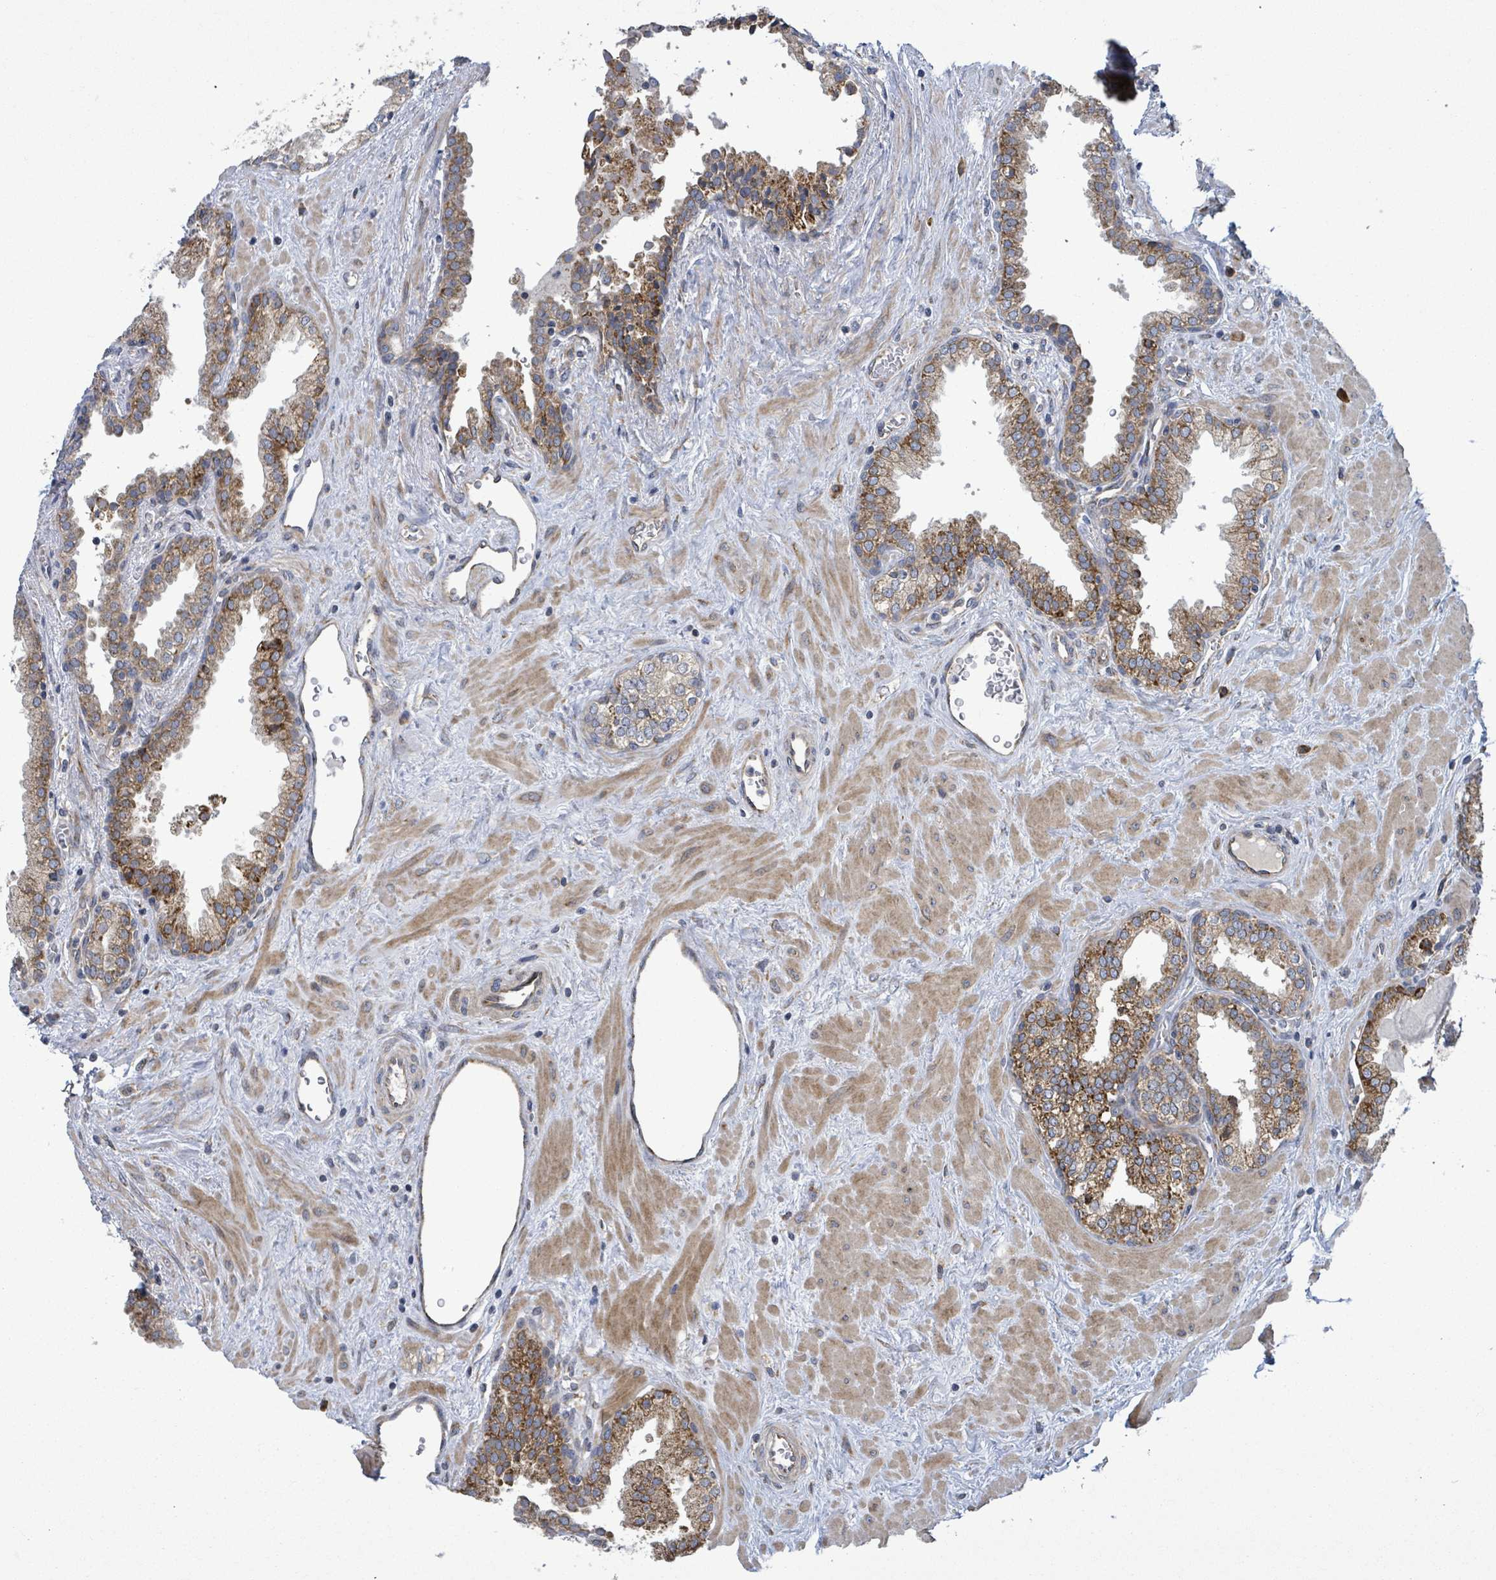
{"staining": {"intensity": "moderate", "quantity": "25%-75%", "location": "cytoplasmic/membranous"}, "tissue": "prostate", "cell_type": "Glandular cells", "image_type": "normal", "snomed": [{"axis": "morphology", "description": "Normal tissue, NOS"}, {"axis": "topography", "description": "Prostate"}], "caption": "Immunohistochemical staining of unremarkable human prostate shows medium levels of moderate cytoplasmic/membranous positivity in about 25%-75% of glandular cells. The staining is performed using DAB brown chromogen to label protein expression. The nuclei are counter-stained blue using hematoxylin.", "gene": "NOMO1", "patient": {"sex": "male", "age": 51}}